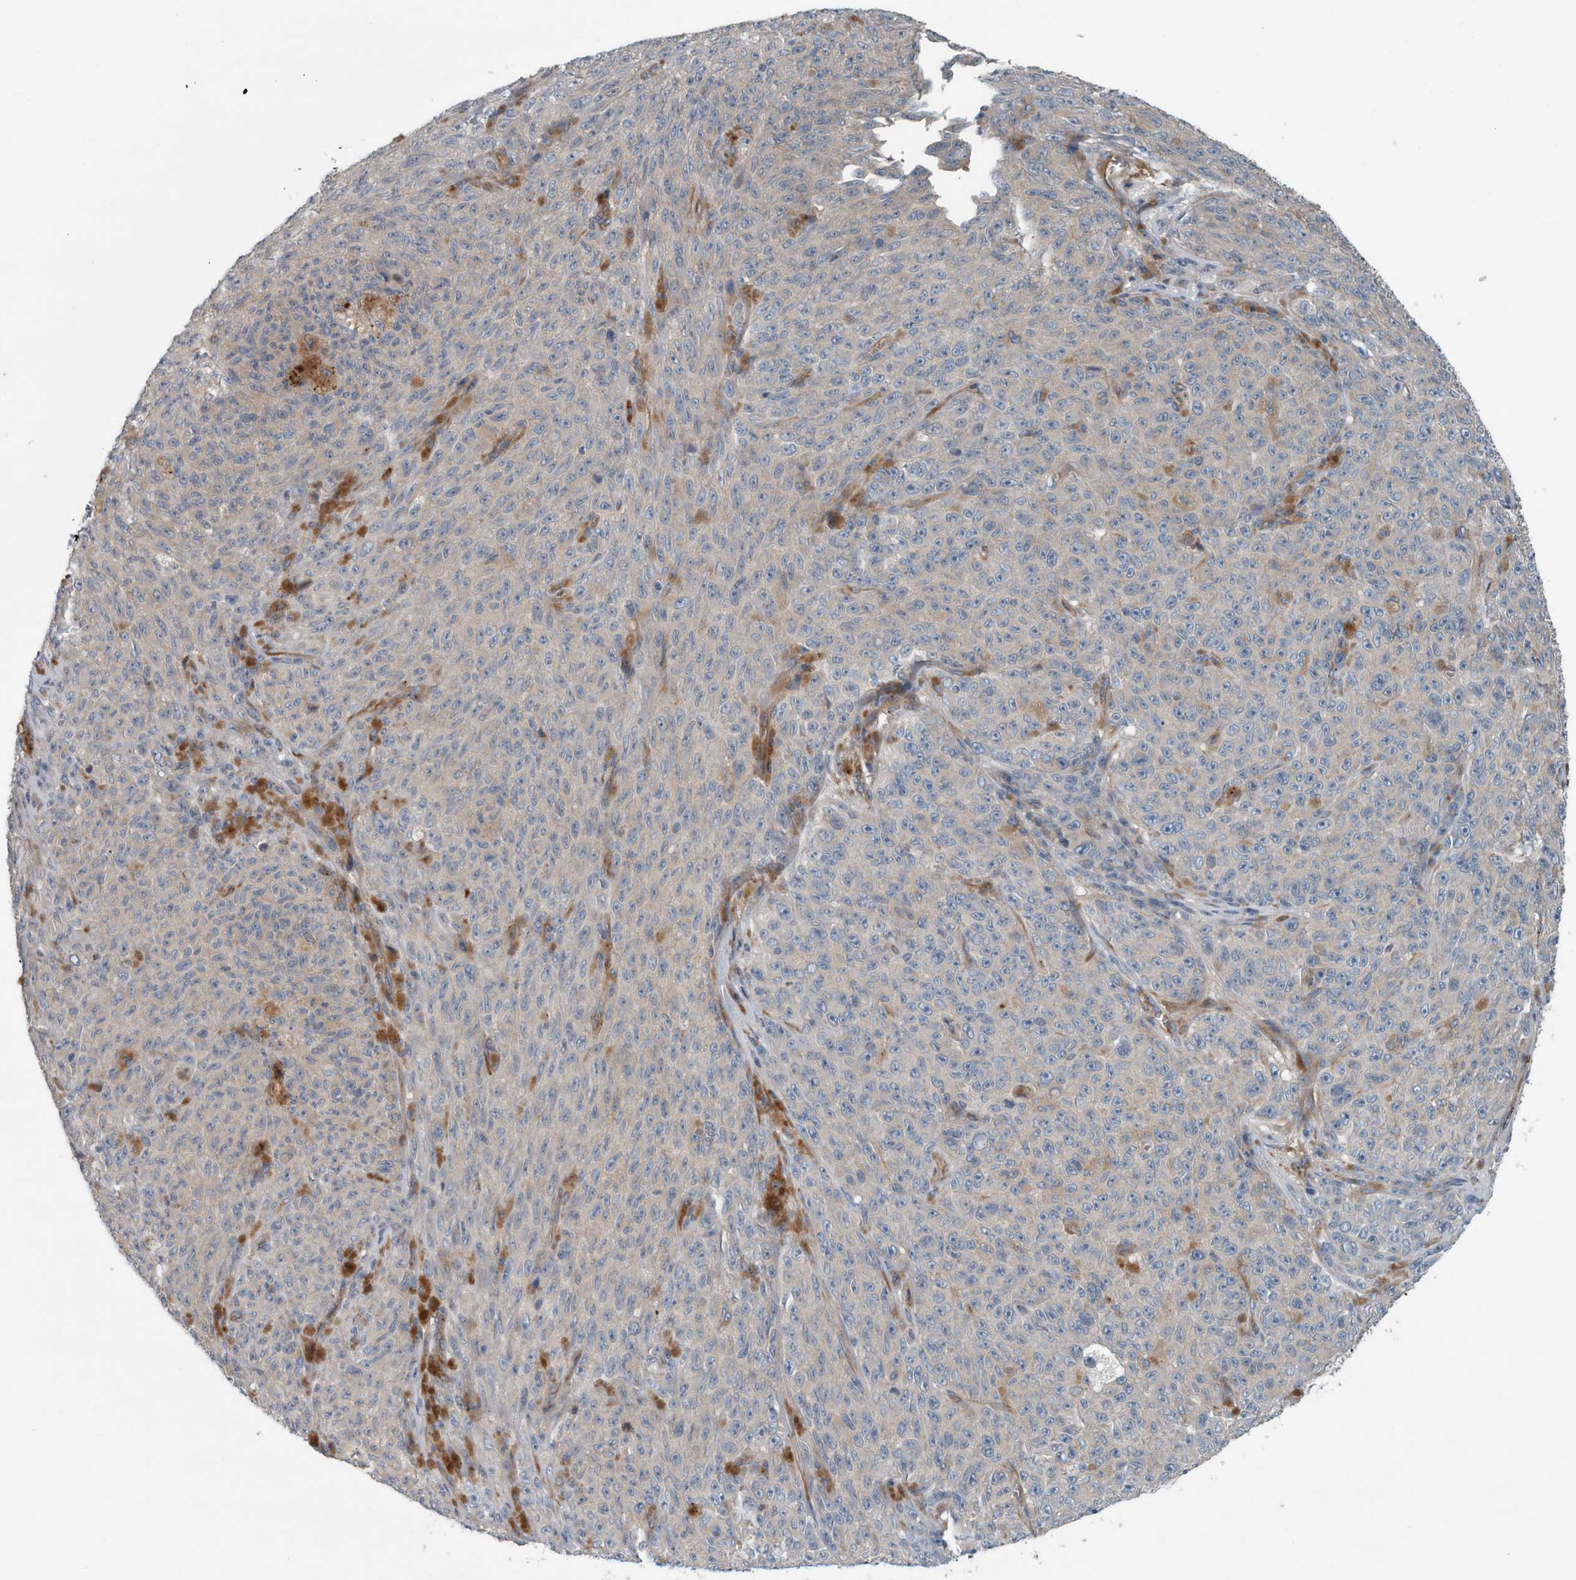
{"staining": {"intensity": "weak", "quantity": "25%-75%", "location": "cytoplasmic/membranous"}, "tissue": "melanoma", "cell_type": "Tumor cells", "image_type": "cancer", "snomed": [{"axis": "morphology", "description": "Malignant melanoma, NOS"}, {"axis": "topography", "description": "Skin"}], "caption": "Immunohistochemistry (IHC) (DAB) staining of melanoma shows weak cytoplasmic/membranous protein expression in approximately 25%-75% of tumor cells. (Stains: DAB in brown, nuclei in blue, Microscopy: brightfield microscopy at high magnification).", "gene": "GLT8D2", "patient": {"sex": "female", "age": 82}}